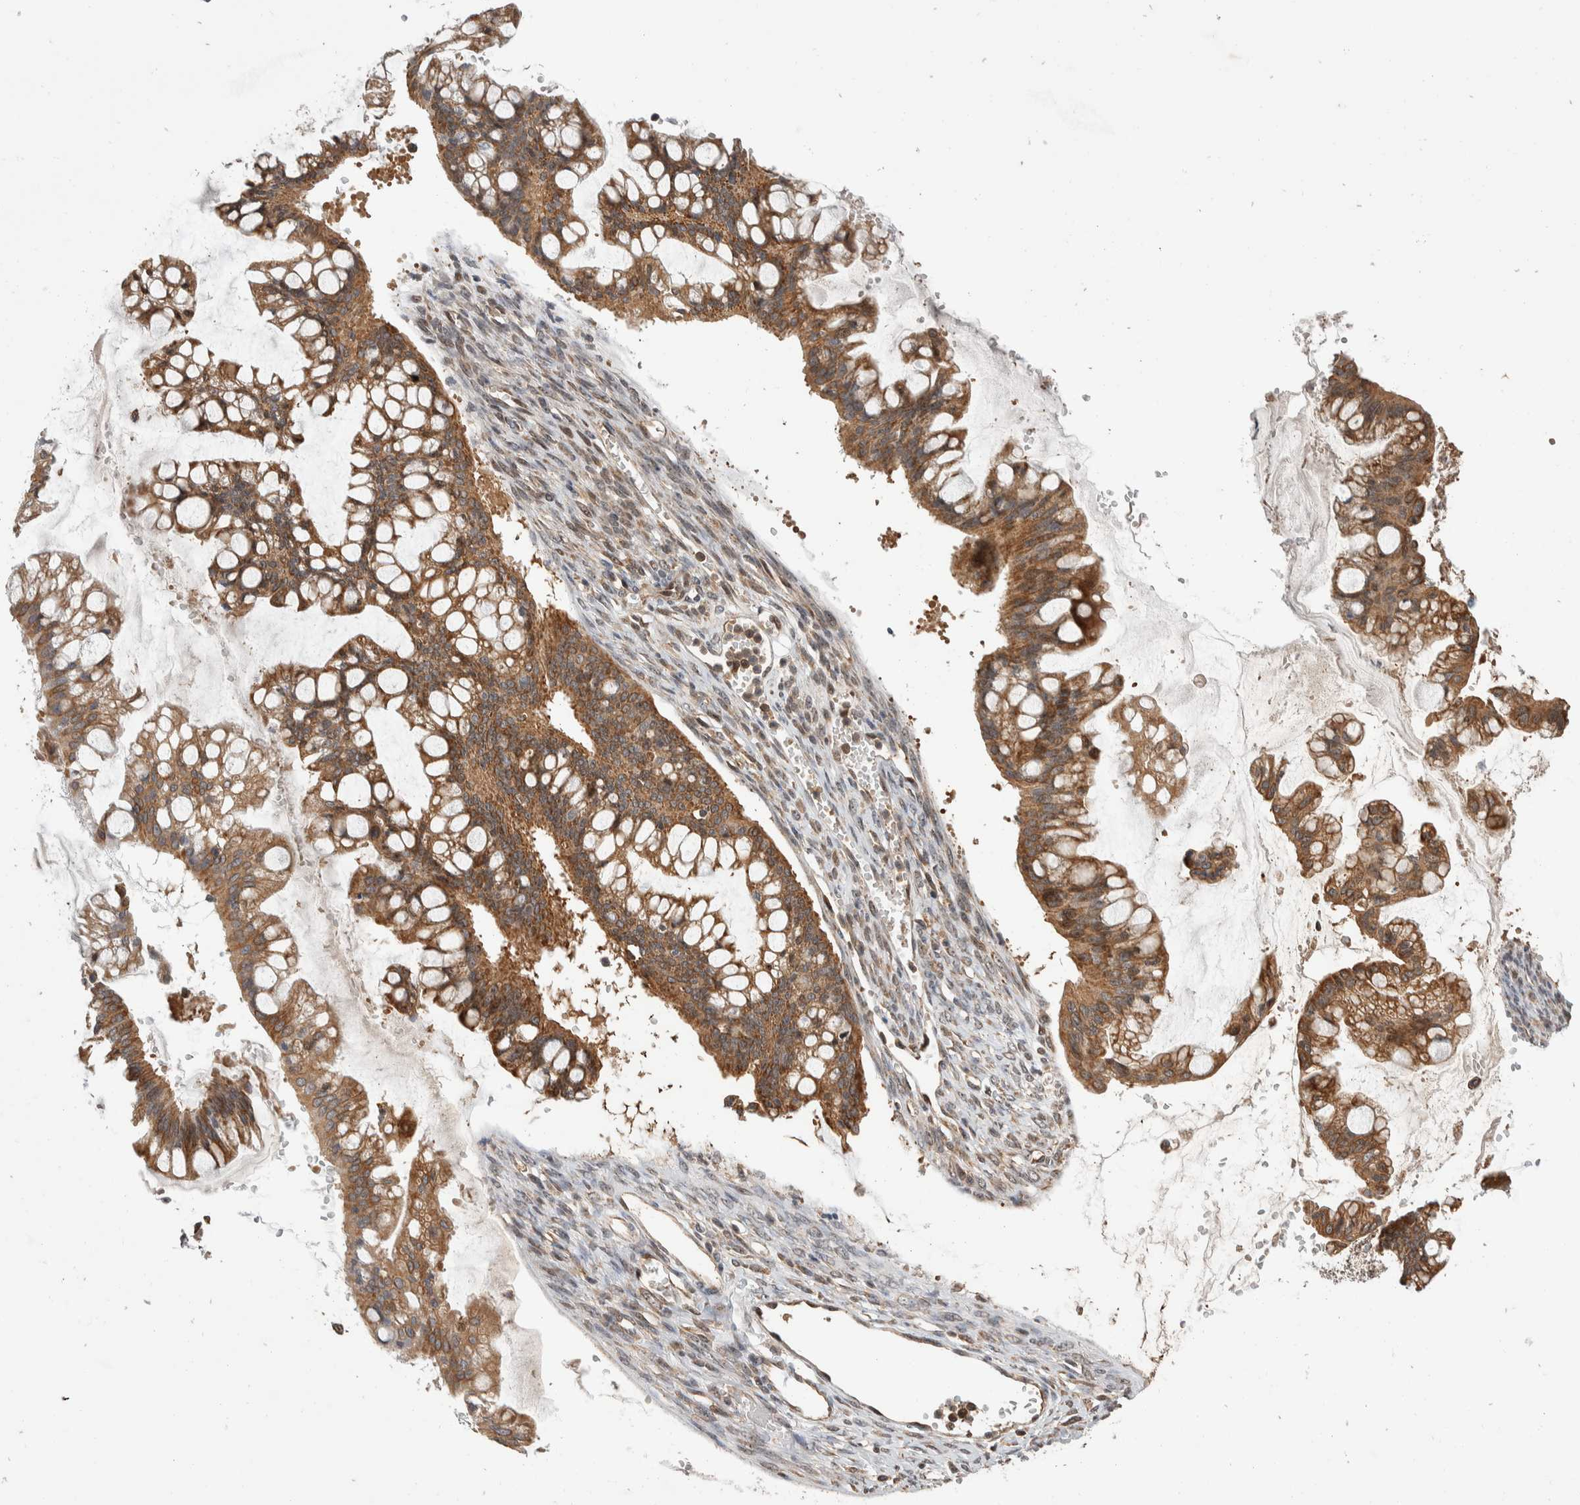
{"staining": {"intensity": "moderate", "quantity": ">75%", "location": "cytoplasmic/membranous"}, "tissue": "ovarian cancer", "cell_type": "Tumor cells", "image_type": "cancer", "snomed": [{"axis": "morphology", "description": "Cystadenocarcinoma, mucinous, NOS"}, {"axis": "topography", "description": "Ovary"}], "caption": "Ovarian cancer (mucinous cystadenocarcinoma) stained with DAB immunohistochemistry displays medium levels of moderate cytoplasmic/membranous expression in about >75% of tumor cells.", "gene": "ABHD11", "patient": {"sex": "female", "age": 73}}